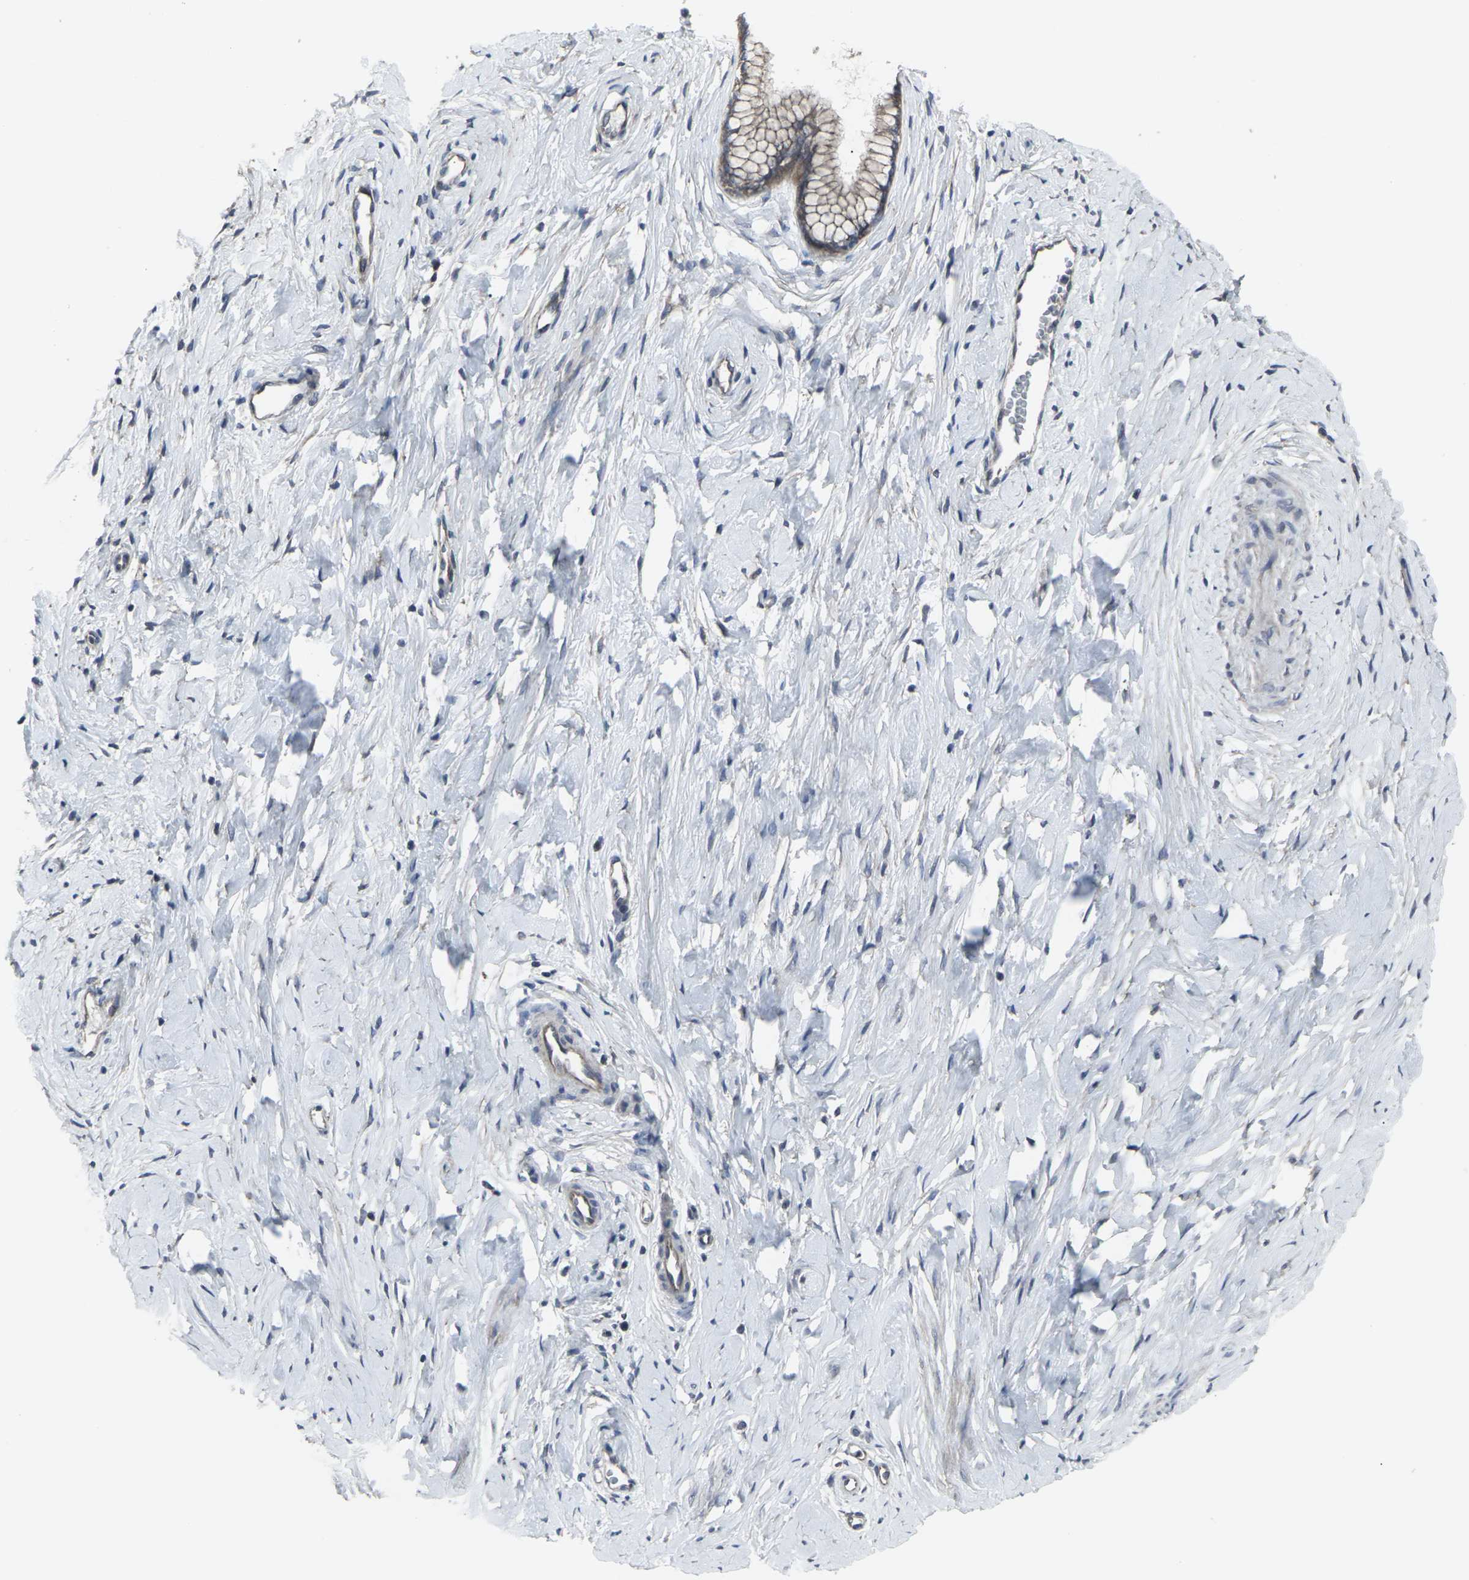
{"staining": {"intensity": "moderate", "quantity": ">75%", "location": "cytoplasmic/membranous"}, "tissue": "cervix", "cell_type": "Glandular cells", "image_type": "normal", "snomed": [{"axis": "morphology", "description": "Normal tissue, NOS"}, {"axis": "topography", "description": "Cervix"}], "caption": "Glandular cells display medium levels of moderate cytoplasmic/membranous expression in about >75% of cells in normal cervix. (Brightfield microscopy of DAB IHC at high magnification).", "gene": "MAPKAPK2", "patient": {"sex": "female", "age": 65}}